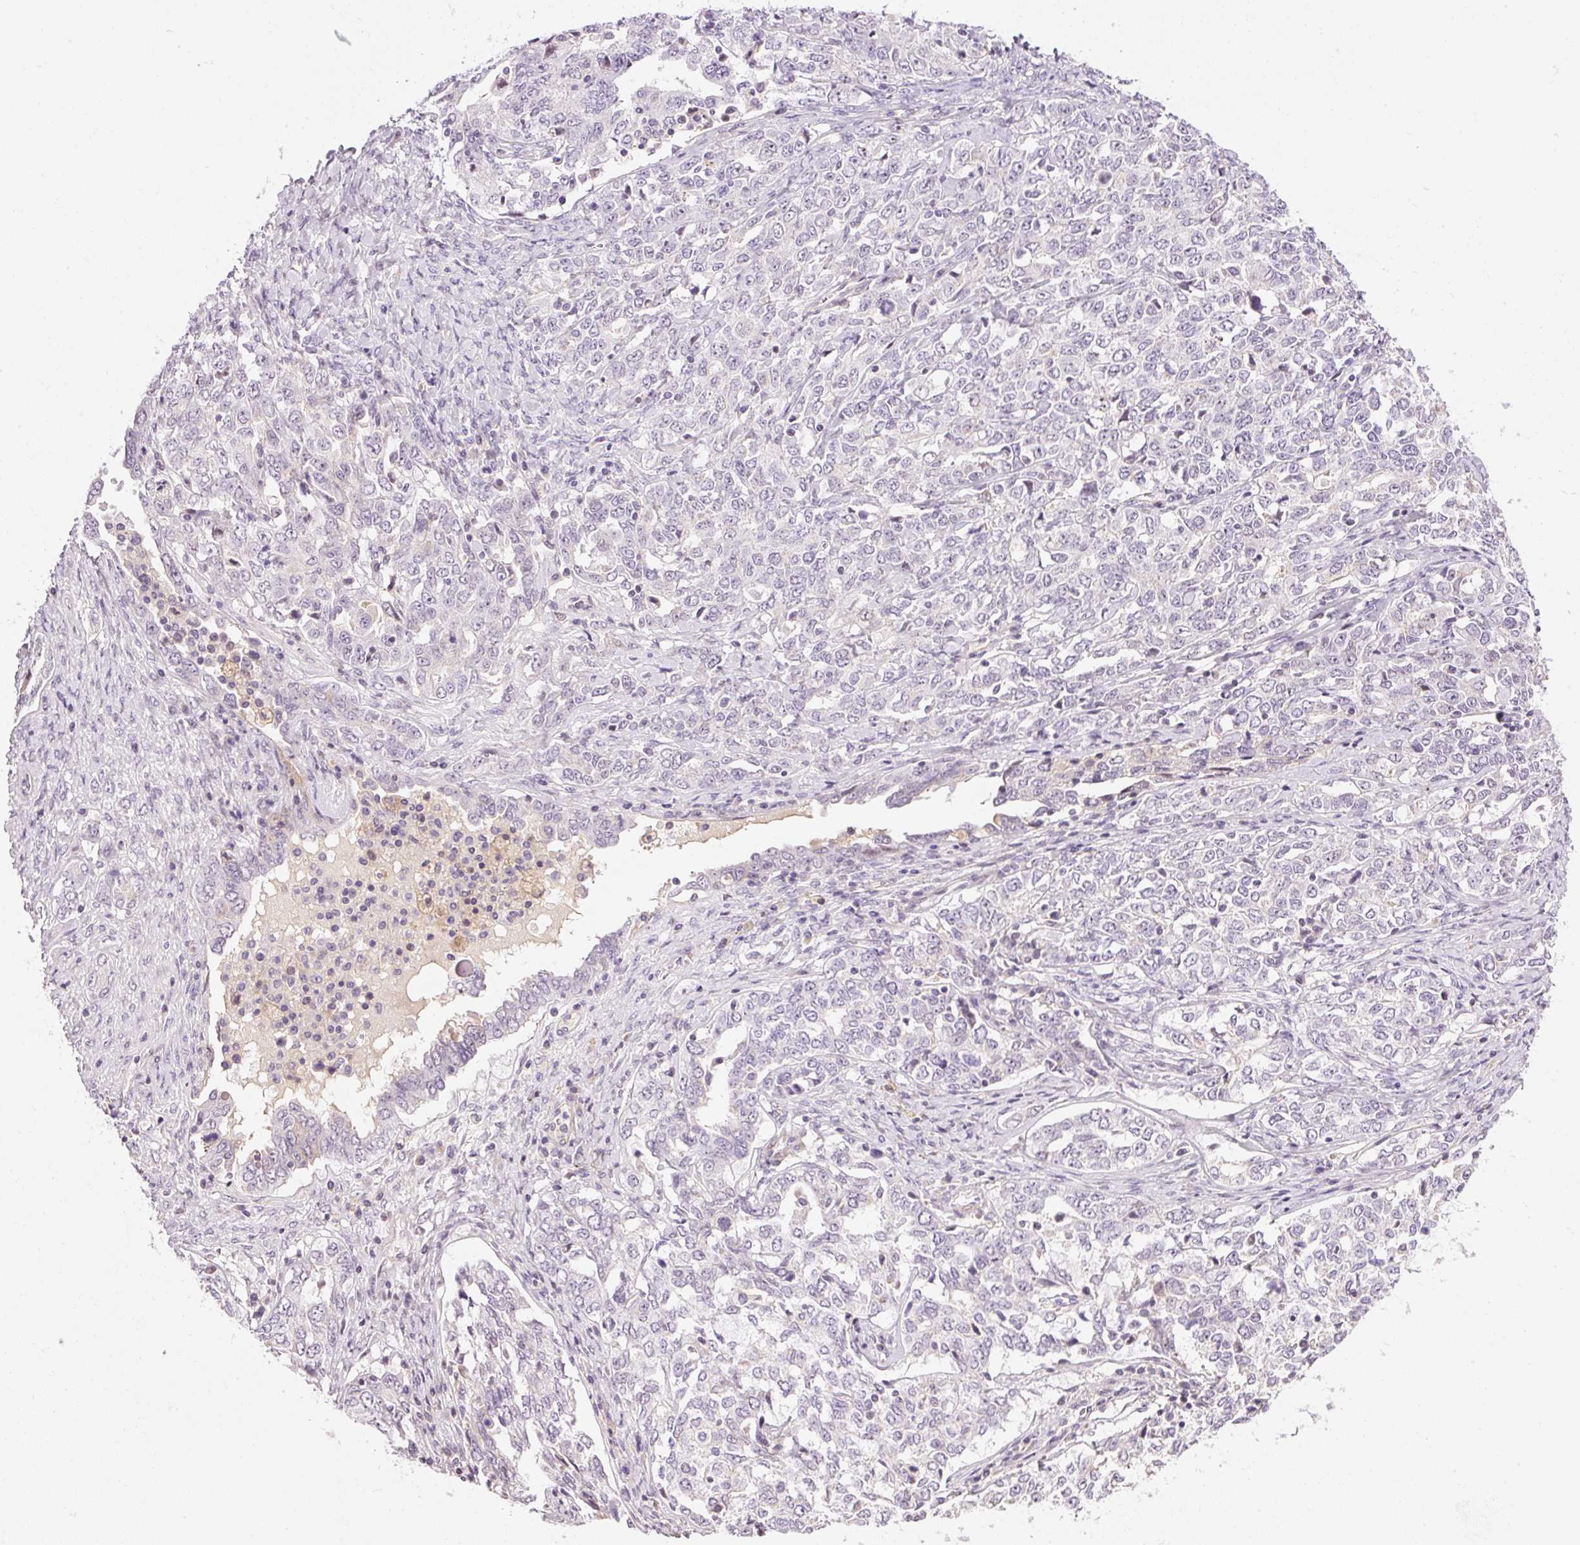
{"staining": {"intensity": "negative", "quantity": "none", "location": "none"}, "tissue": "ovarian cancer", "cell_type": "Tumor cells", "image_type": "cancer", "snomed": [{"axis": "morphology", "description": "Carcinoma, endometroid"}, {"axis": "topography", "description": "Ovary"}], "caption": "IHC histopathology image of human endometroid carcinoma (ovarian) stained for a protein (brown), which reveals no expression in tumor cells.", "gene": "HNF1A", "patient": {"sex": "female", "age": 62}}